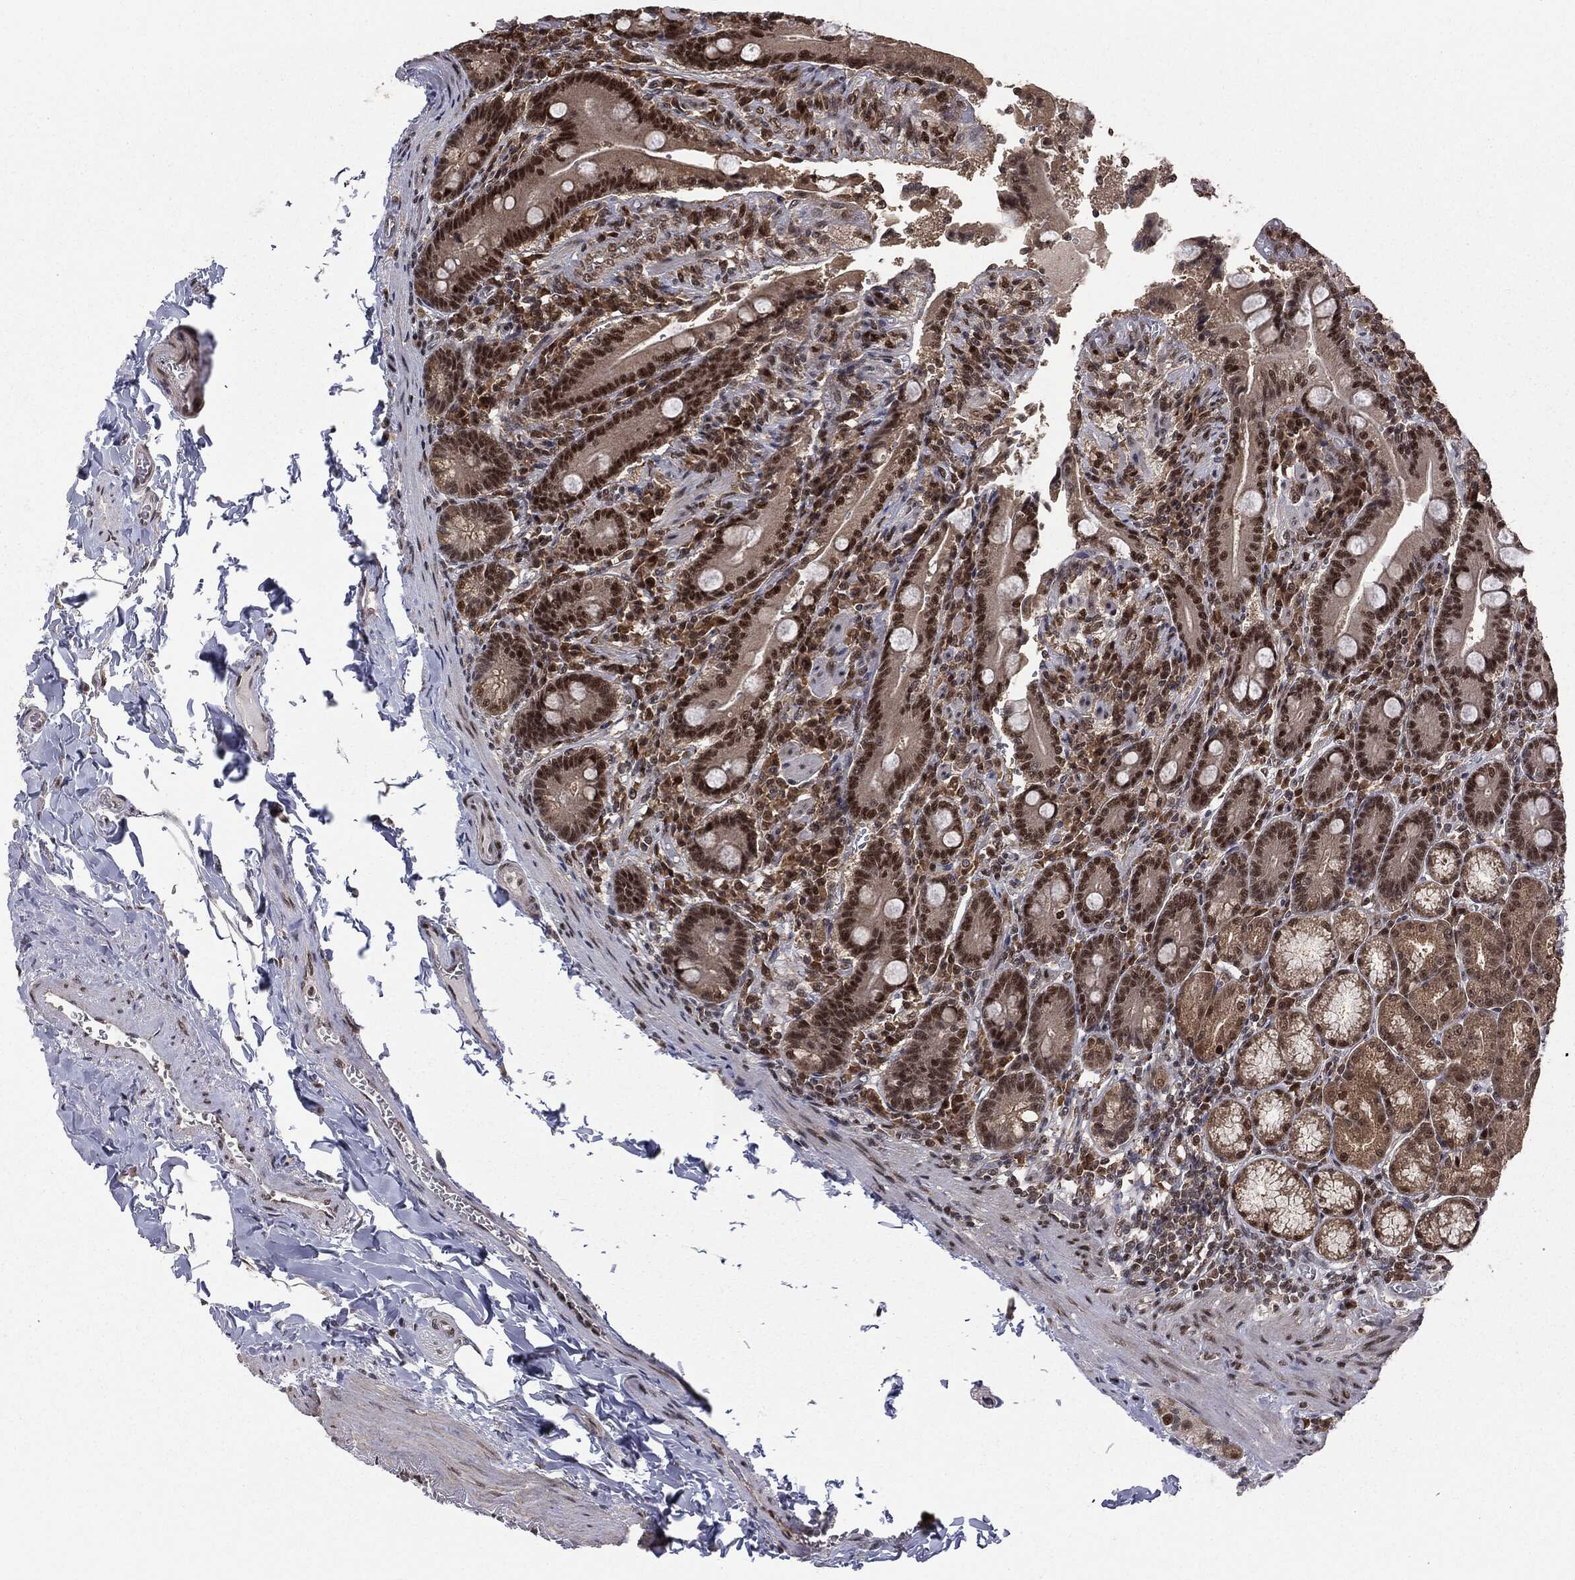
{"staining": {"intensity": "strong", "quantity": ">75%", "location": "nuclear"}, "tissue": "duodenum", "cell_type": "Glandular cells", "image_type": "normal", "snomed": [{"axis": "morphology", "description": "Normal tissue, NOS"}, {"axis": "topography", "description": "Duodenum"}], "caption": "High-magnification brightfield microscopy of unremarkable duodenum stained with DAB (3,3'-diaminobenzidine) (brown) and counterstained with hematoxylin (blue). glandular cells exhibit strong nuclear staining is identified in about>75% of cells. (DAB = brown stain, brightfield microscopy at high magnification).", "gene": "JMJD6", "patient": {"sex": "female", "age": 62}}